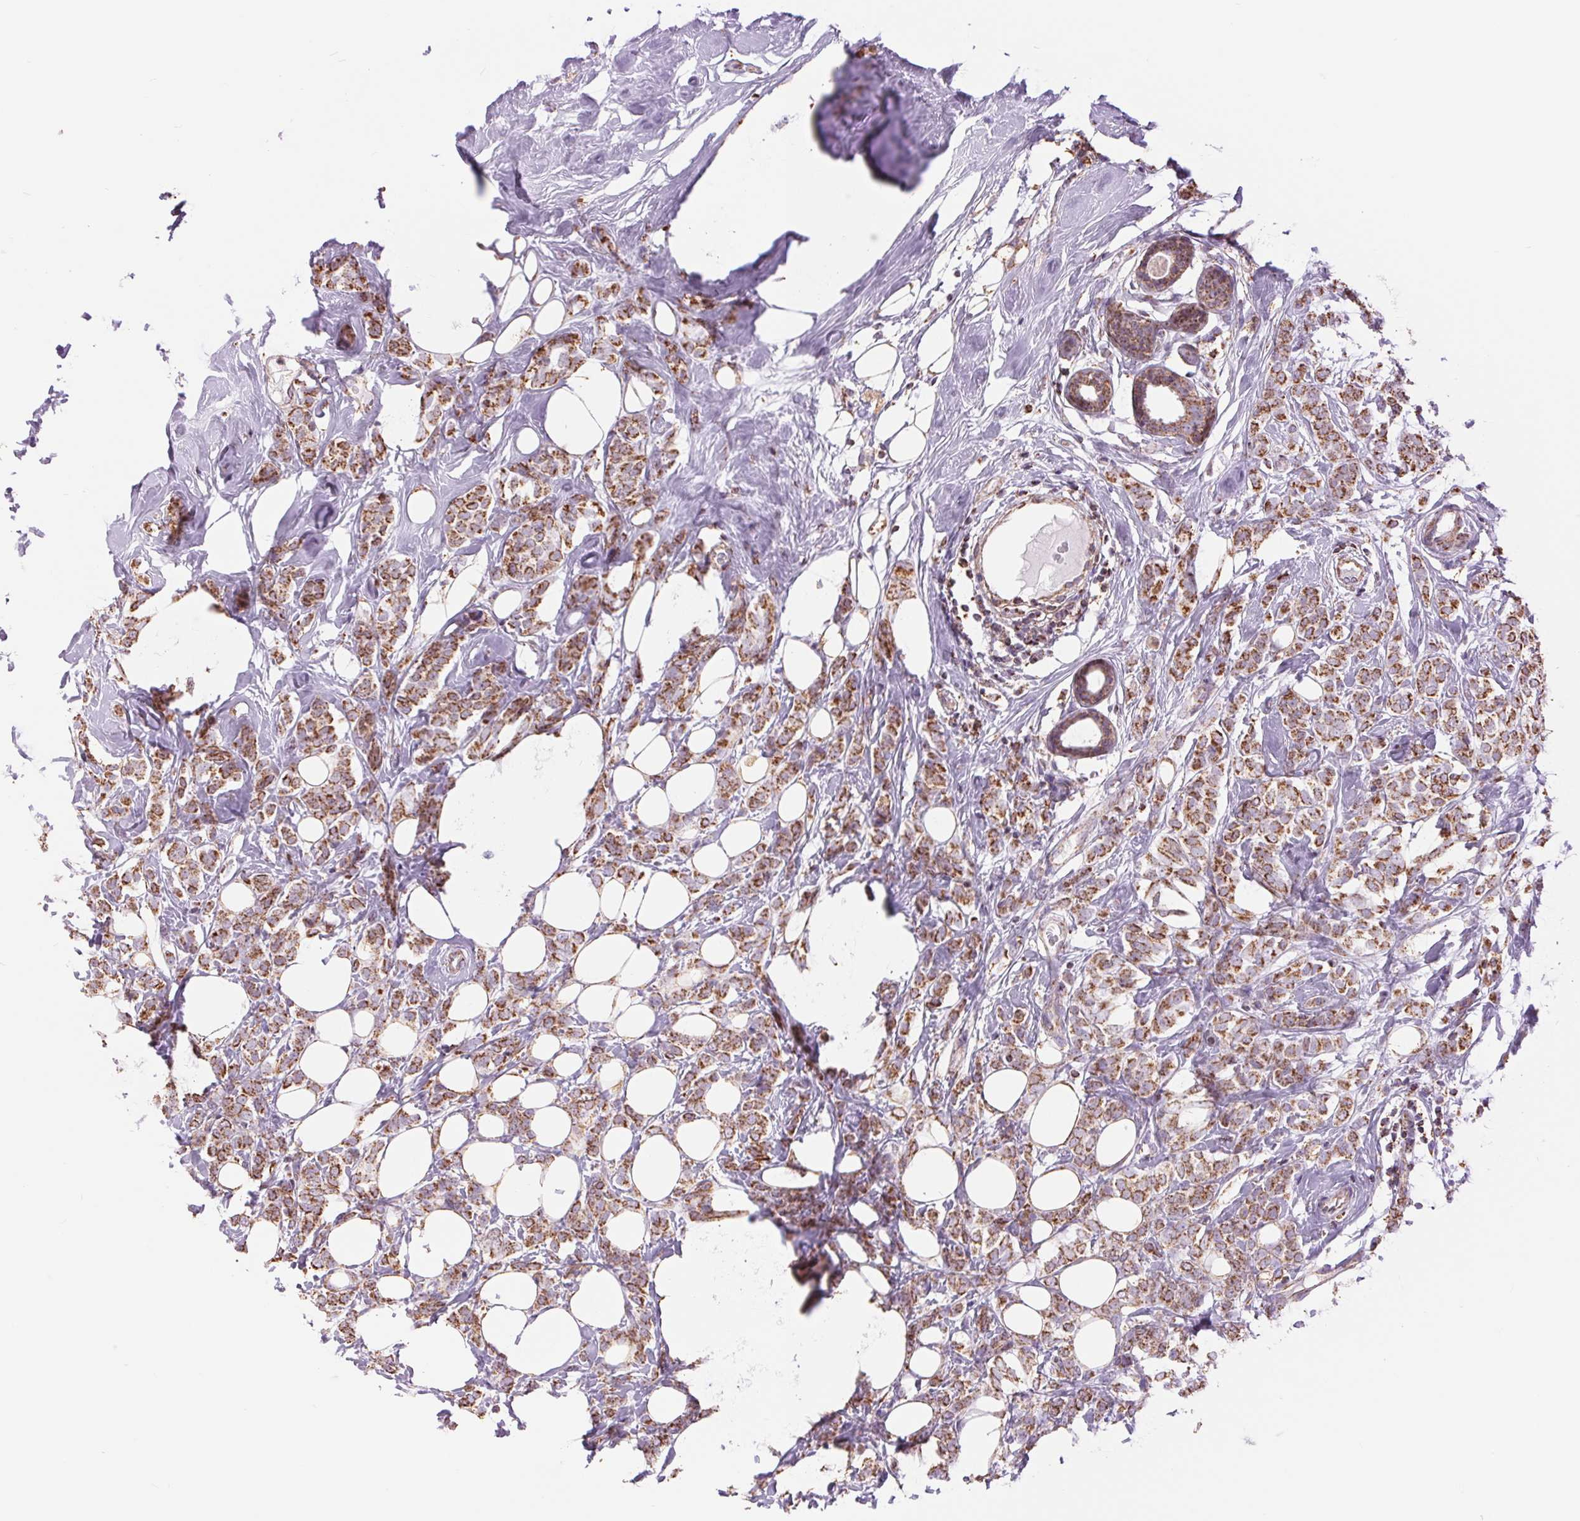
{"staining": {"intensity": "strong", "quantity": ">75%", "location": "cytoplasmic/membranous"}, "tissue": "breast cancer", "cell_type": "Tumor cells", "image_type": "cancer", "snomed": [{"axis": "morphology", "description": "Lobular carcinoma"}, {"axis": "topography", "description": "Breast"}], "caption": "Immunohistochemistry (IHC) histopathology image of human breast lobular carcinoma stained for a protein (brown), which exhibits high levels of strong cytoplasmic/membranous staining in about >75% of tumor cells.", "gene": "ATP5PB", "patient": {"sex": "female", "age": 49}}